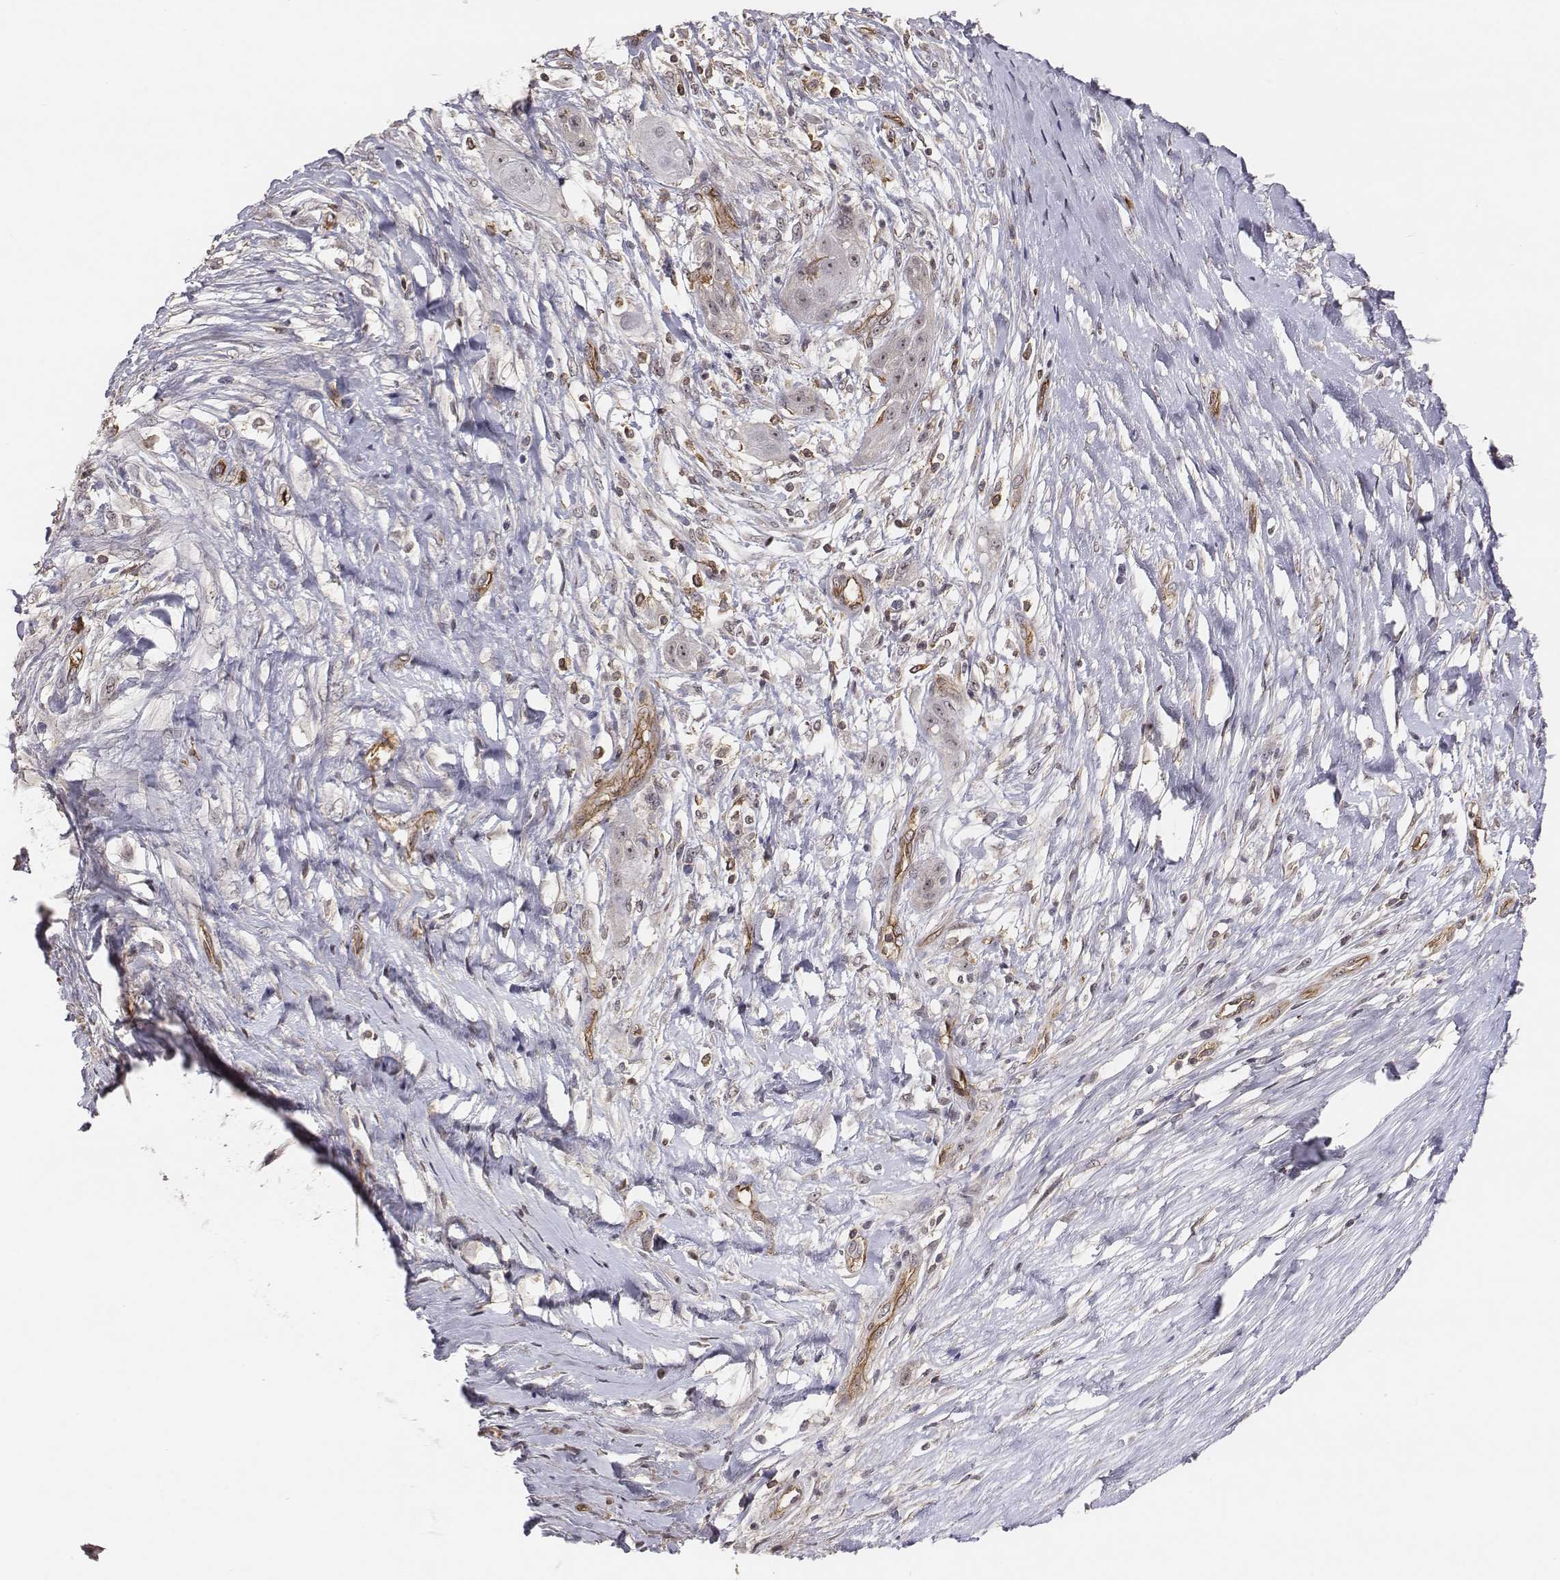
{"staining": {"intensity": "negative", "quantity": "none", "location": "none"}, "tissue": "skin cancer", "cell_type": "Tumor cells", "image_type": "cancer", "snomed": [{"axis": "morphology", "description": "Squamous cell carcinoma, NOS"}, {"axis": "topography", "description": "Skin"}], "caption": "This is an immunohistochemistry image of human skin cancer. There is no staining in tumor cells.", "gene": "PTPRG", "patient": {"sex": "male", "age": 62}}